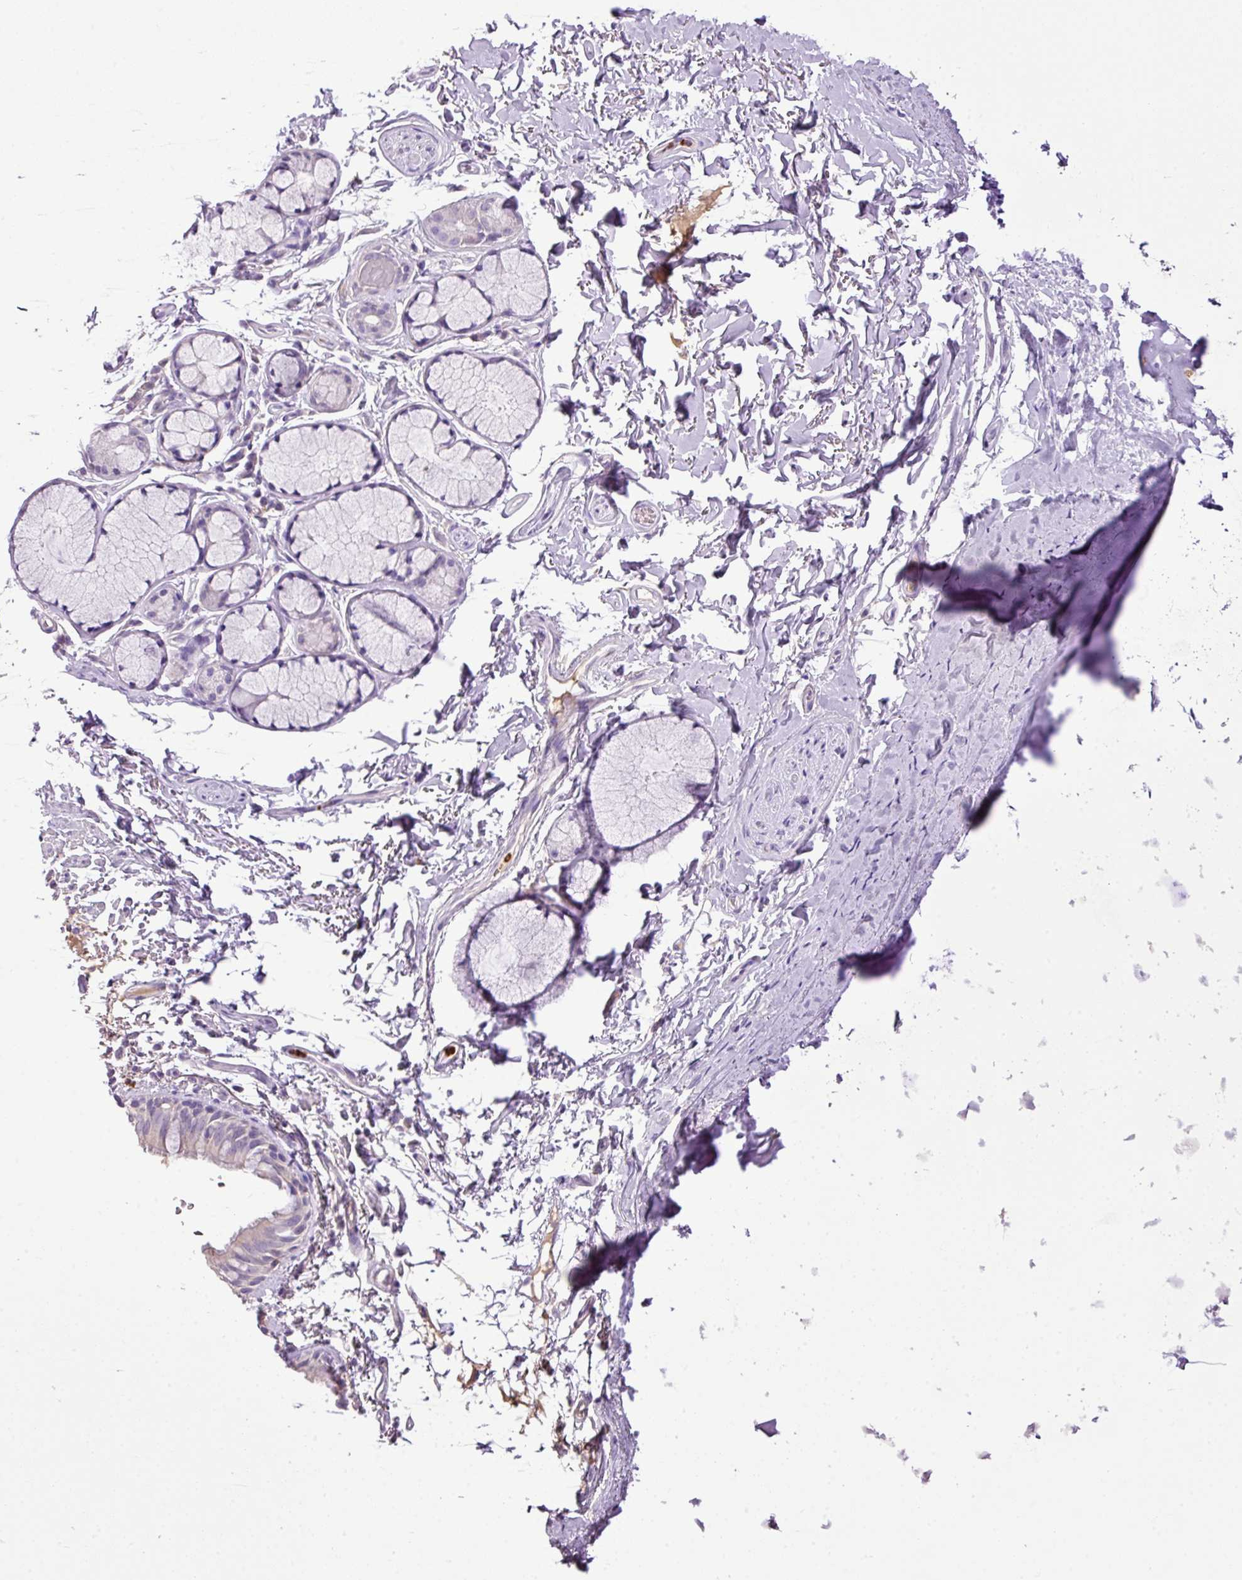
{"staining": {"intensity": "negative", "quantity": "none", "location": "none"}, "tissue": "bronchus", "cell_type": "Respiratory epithelial cells", "image_type": "normal", "snomed": [{"axis": "morphology", "description": "Normal tissue, NOS"}, {"axis": "topography", "description": "Bronchus"}], "caption": "Immunohistochemical staining of unremarkable human bronchus displays no significant positivity in respiratory epithelial cells.", "gene": "HTR3E", "patient": {"sex": "male", "age": 70}}